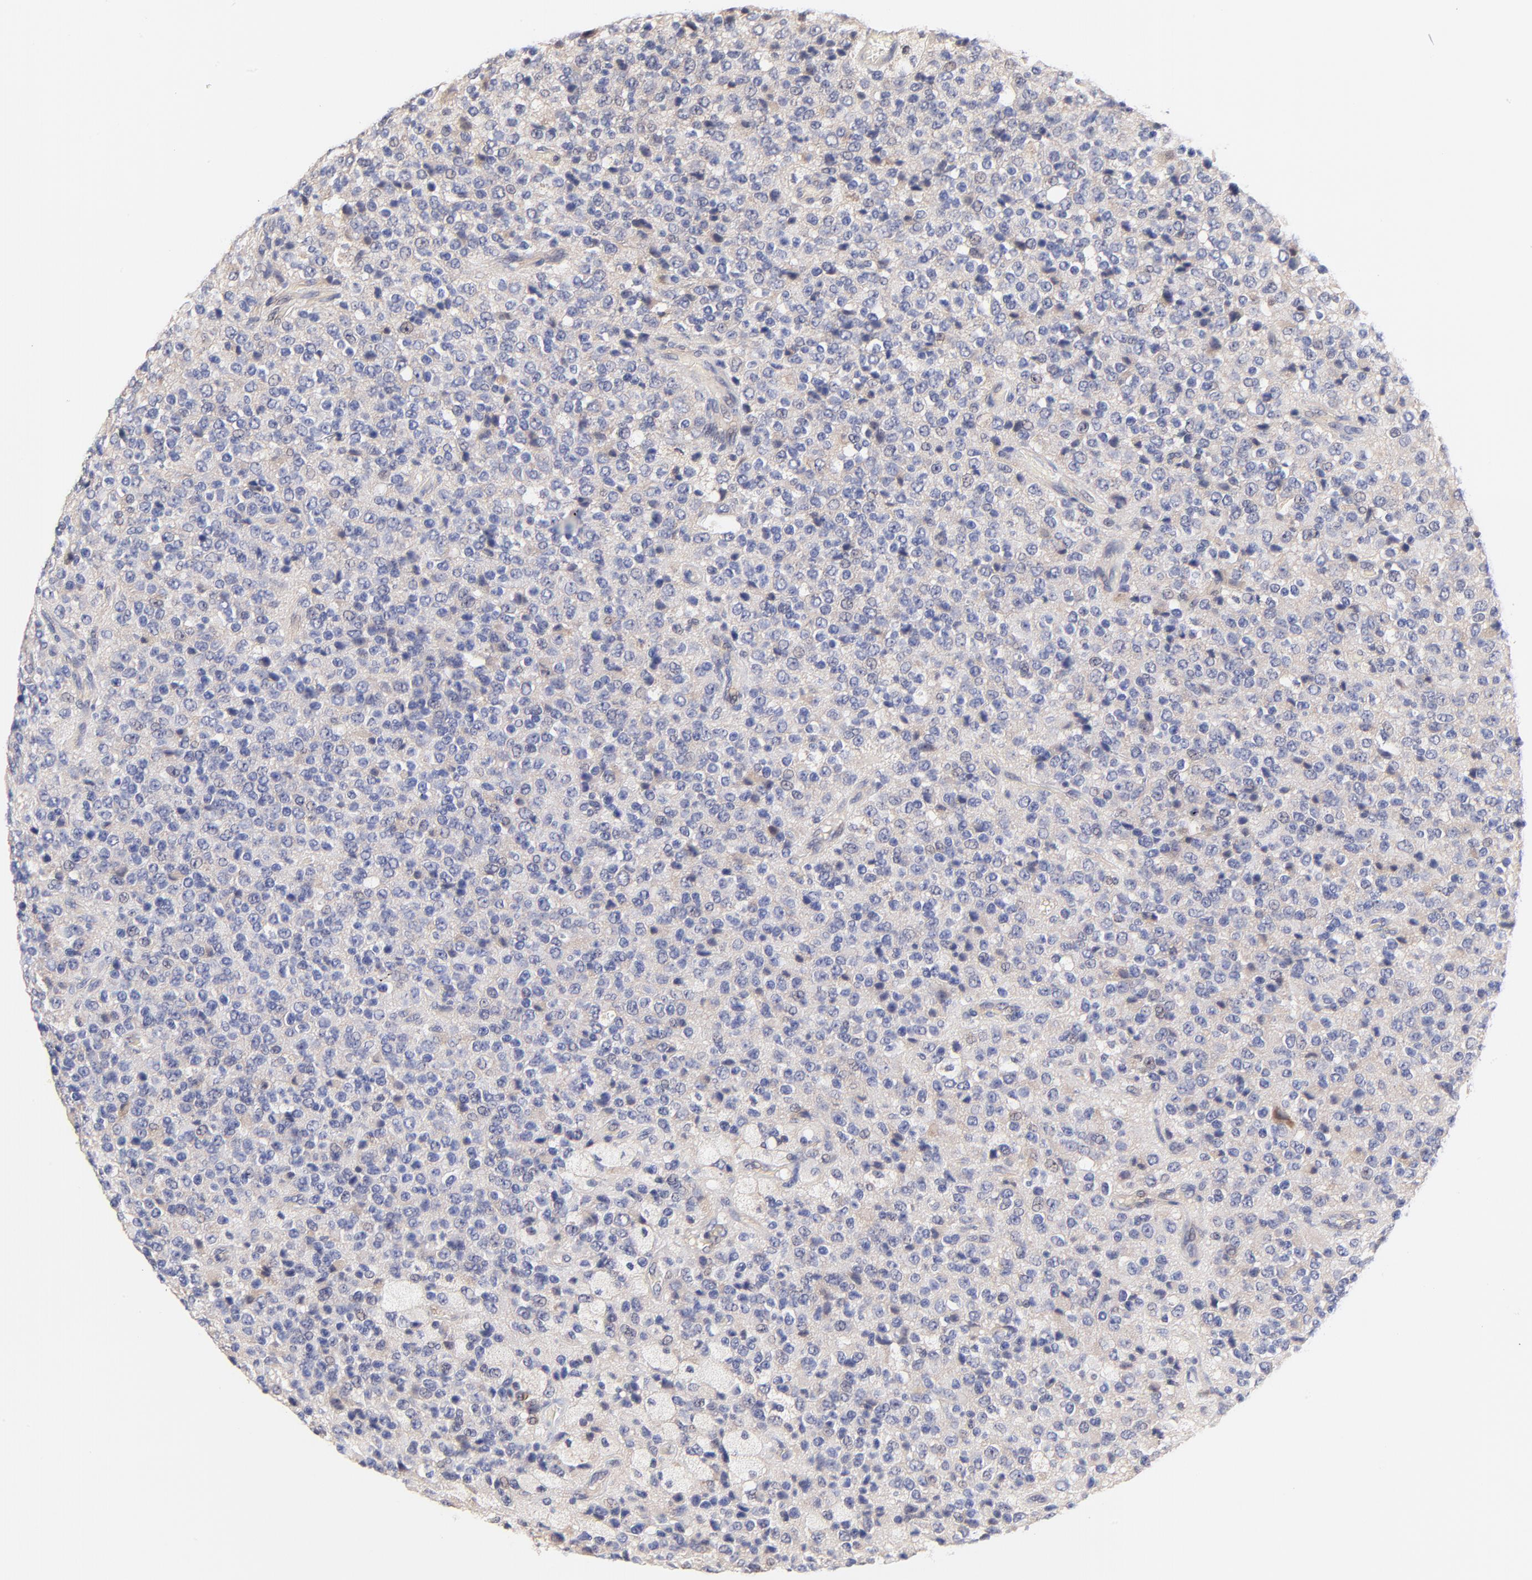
{"staining": {"intensity": "negative", "quantity": "none", "location": "none"}, "tissue": "glioma", "cell_type": "Tumor cells", "image_type": "cancer", "snomed": [{"axis": "morphology", "description": "Glioma, malignant, High grade"}, {"axis": "topography", "description": "pancreas cauda"}], "caption": "High power microscopy micrograph of an immunohistochemistry micrograph of malignant glioma (high-grade), revealing no significant expression in tumor cells. (DAB immunohistochemistry (IHC) with hematoxylin counter stain).", "gene": "PTK7", "patient": {"sex": "male", "age": 60}}